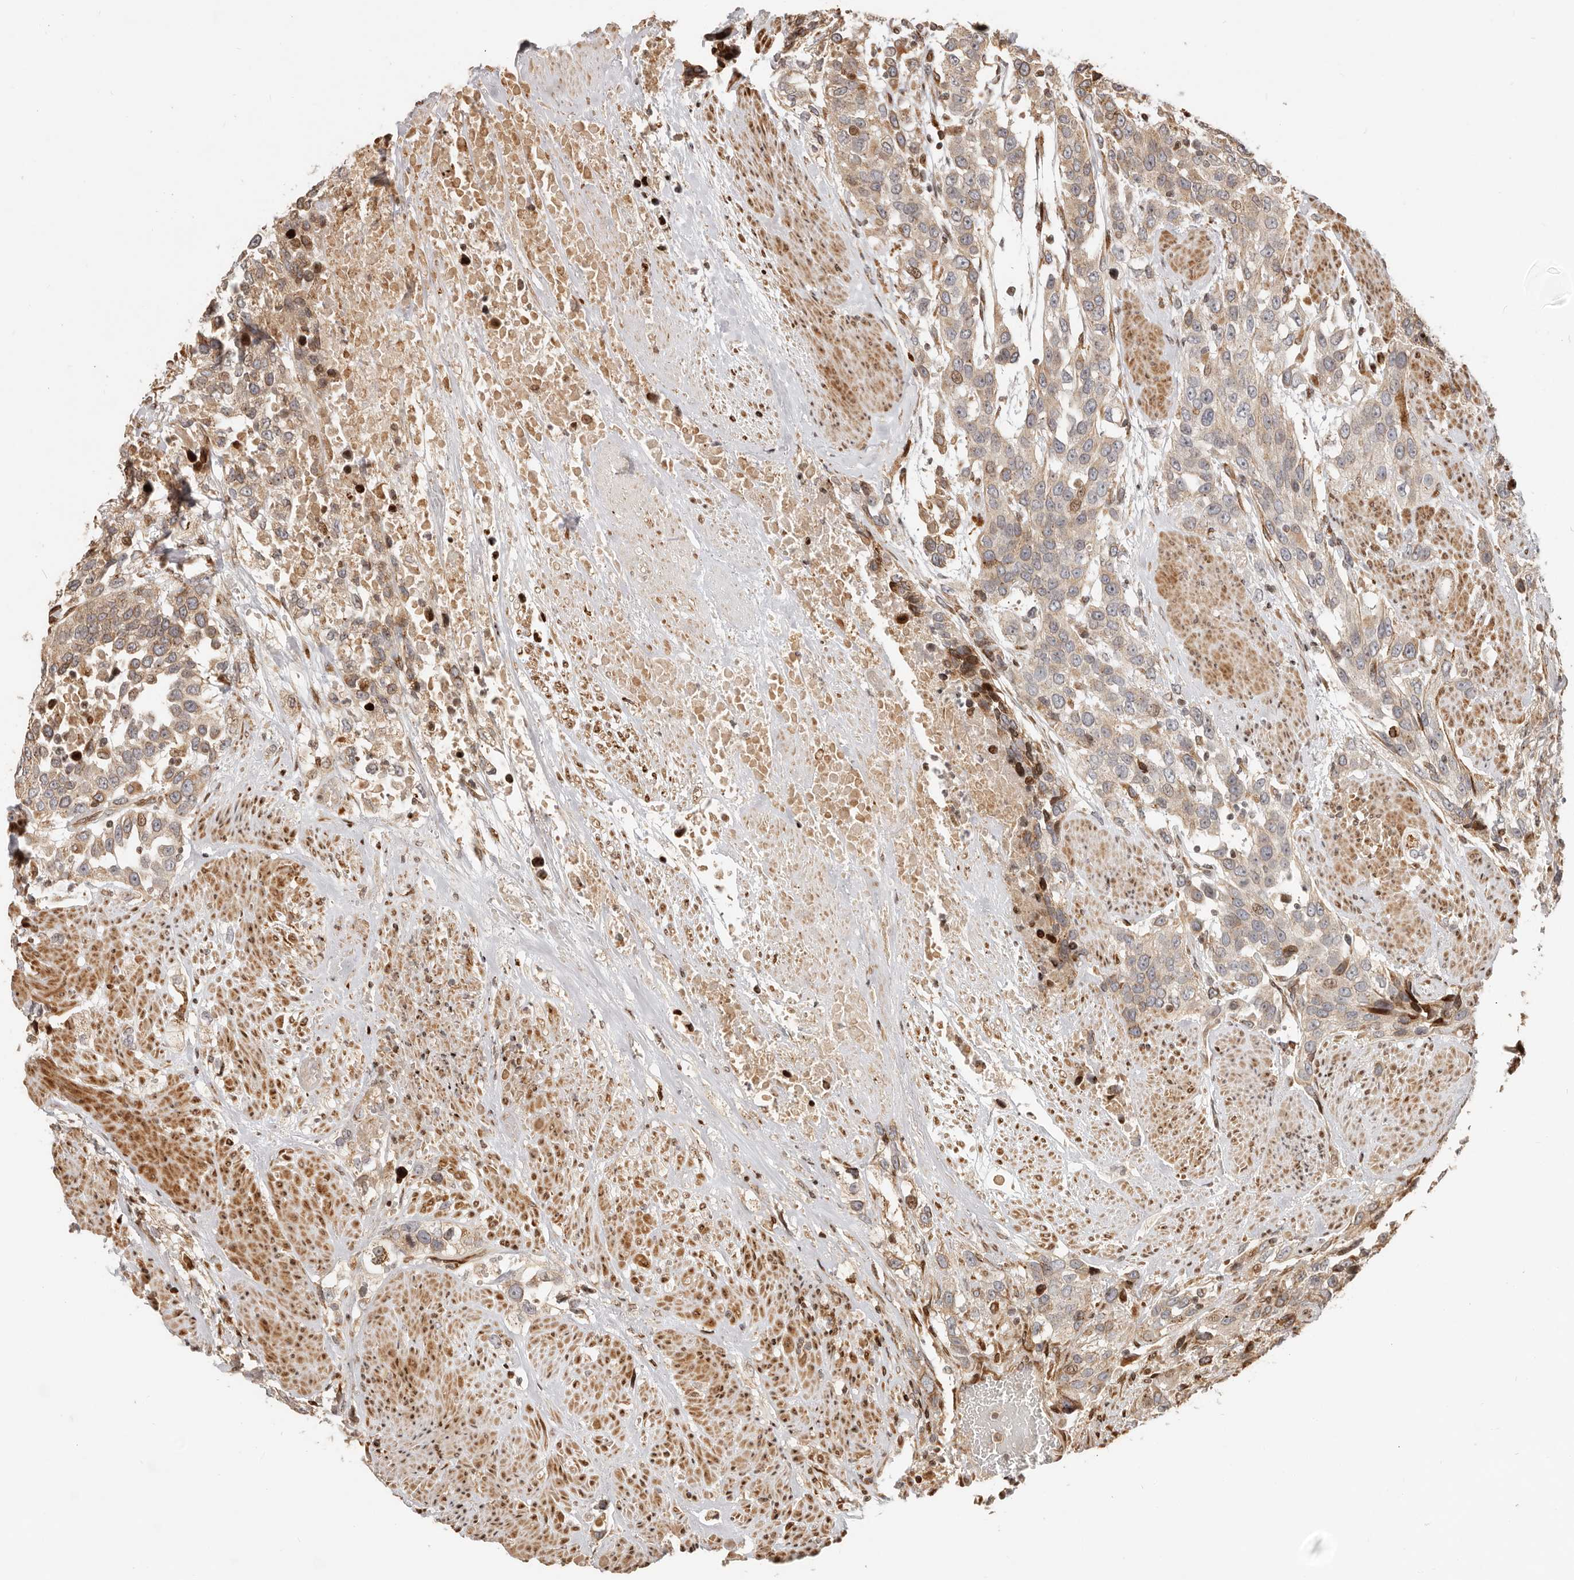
{"staining": {"intensity": "weak", "quantity": ">75%", "location": "cytoplasmic/membranous"}, "tissue": "urothelial cancer", "cell_type": "Tumor cells", "image_type": "cancer", "snomed": [{"axis": "morphology", "description": "Urothelial carcinoma, High grade"}, {"axis": "topography", "description": "Urinary bladder"}], "caption": "An immunohistochemistry photomicrograph of tumor tissue is shown. Protein staining in brown labels weak cytoplasmic/membranous positivity in high-grade urothelial carcinoma within tumor cells.", "gene": "TRIM4", "patient": {"sex": "female", "age": 80}}